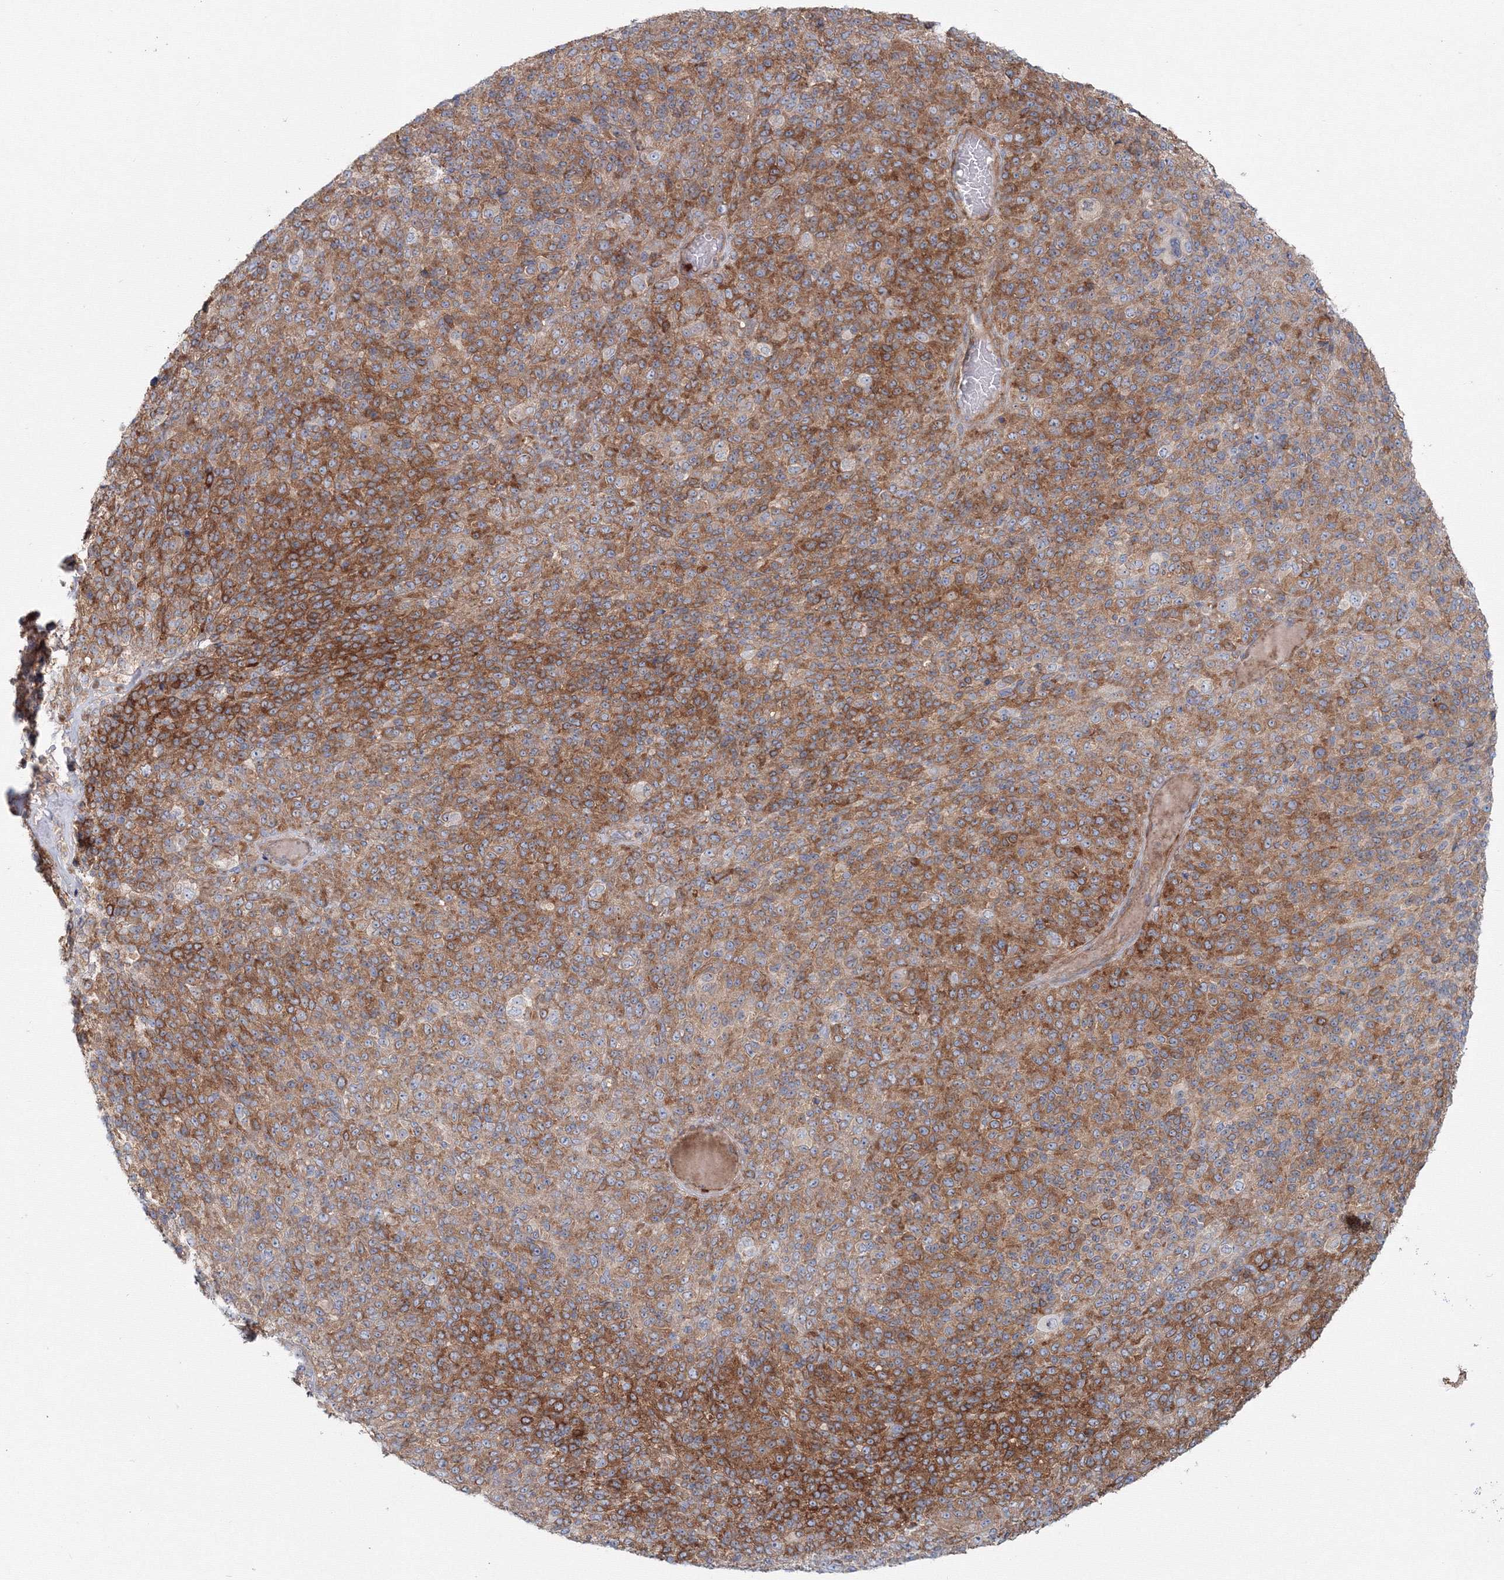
{"staining": {"intensity": "moderate", "quantity": ">75%", "location": "cytoplasmic/membranous"}, "tissue": "melanoma", "cell_type": "Tumor cells", "image_type": "cancer", "snomed": [{"axis": "morphology", "description": "Malignant melanoma, Metastatic site"}, {"axis": "topography", "description": "Brain"}], "caption": "Human melanoma stained with a brown dye demonstrates moderate cytoplasmic/membranous positive positivity in approximately >75% of tumor cells.", "gene": "SH3PXD2A", "patient": {"sex": "female", "age": 56}}